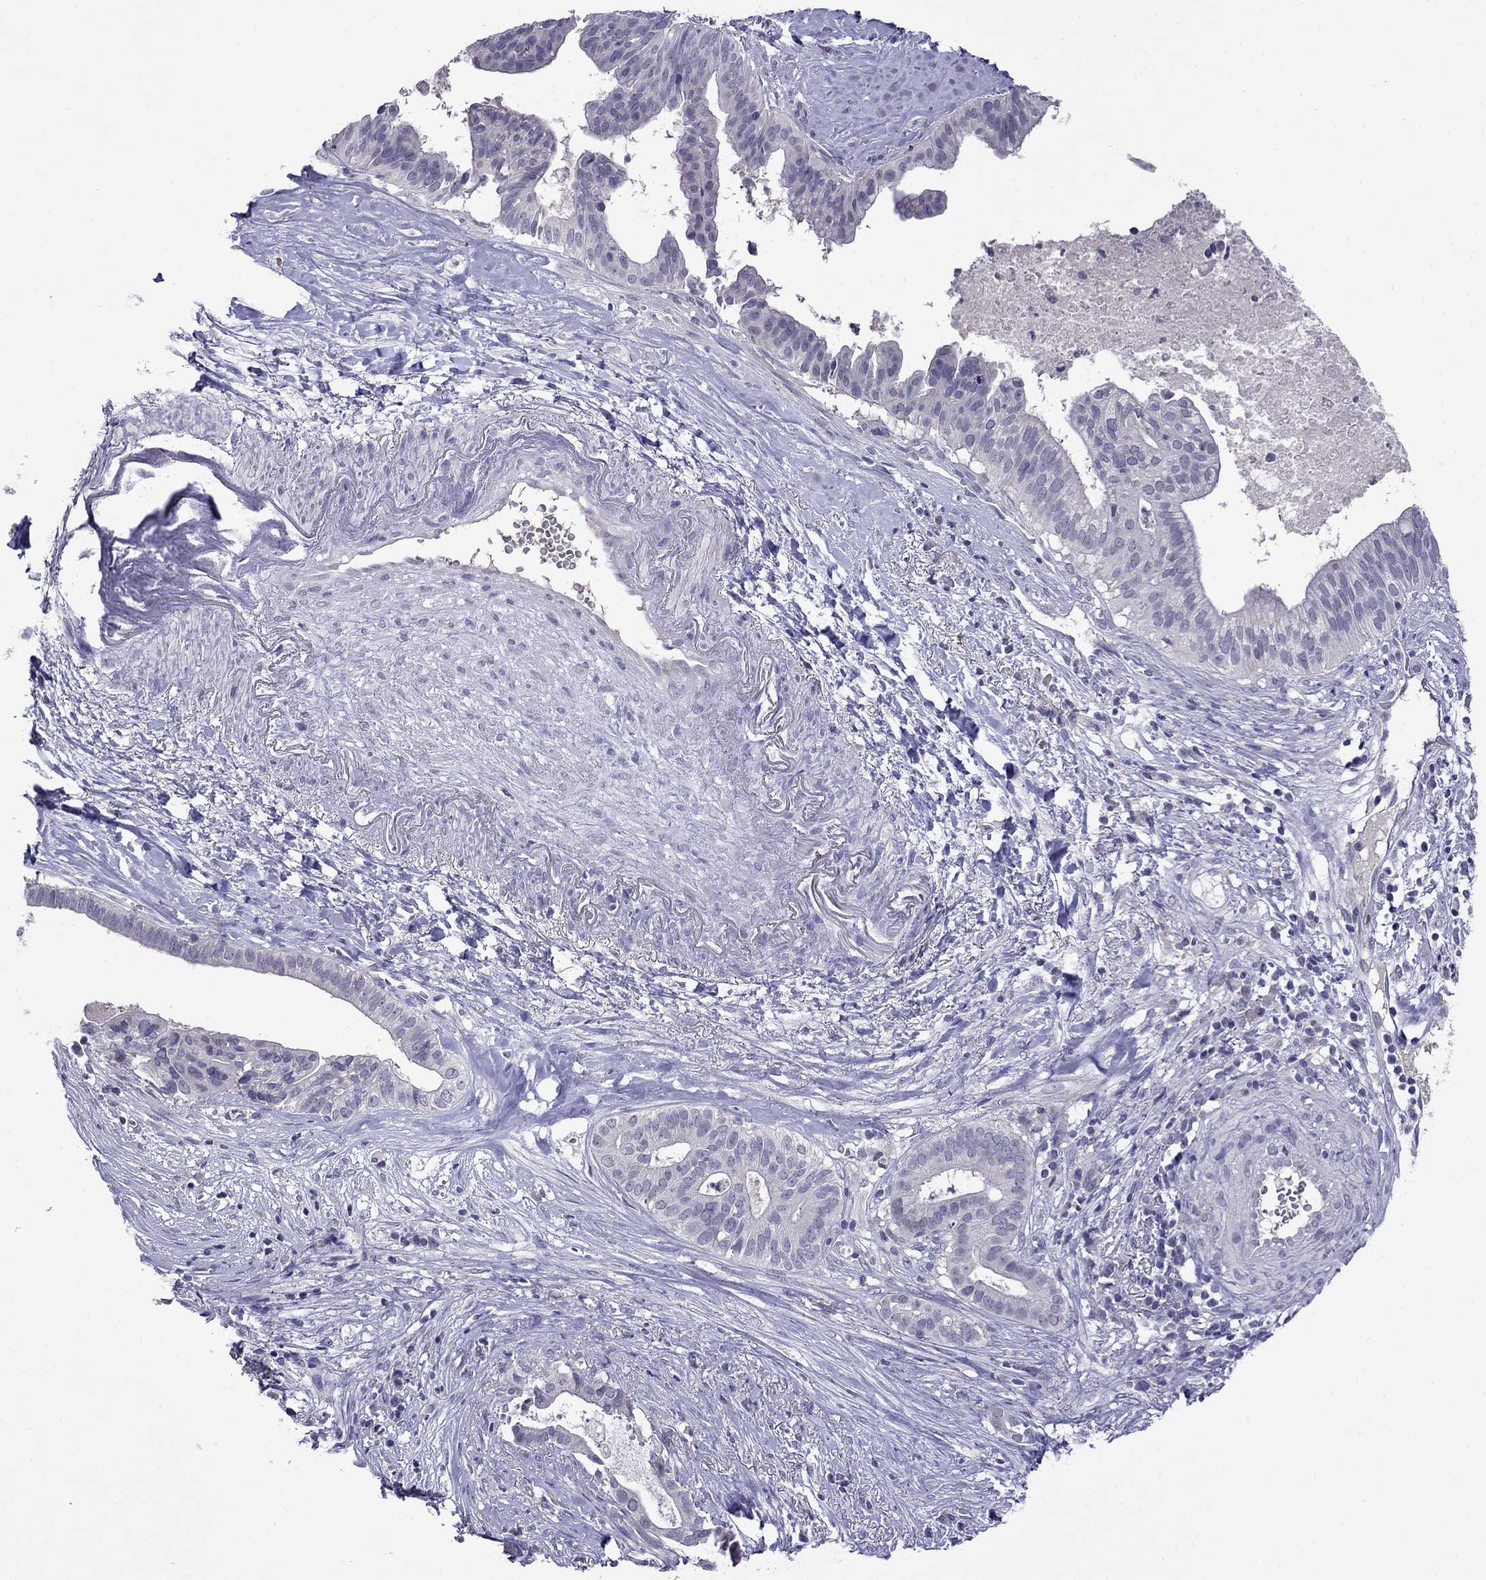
{"staining": {"intensity": "negative", "quantity": "none", "location": "none"}, "tissue": "pancreatic cancer", "cell_type": "Tumor cells", "image_type": "cancer", "snomed": [{"axis": "morphology", "description": "Adenocarcinoma, NOS"}, {"axis": "topography", "description": "Pancreas"}], "caption": "Immunohistochemical staining of human pancreatic cancer (adenocarcinoma) exhibits no significant positivity in tumor cells.", "gene": "STAR", "patient": {"sex": "male", "age": 61}}